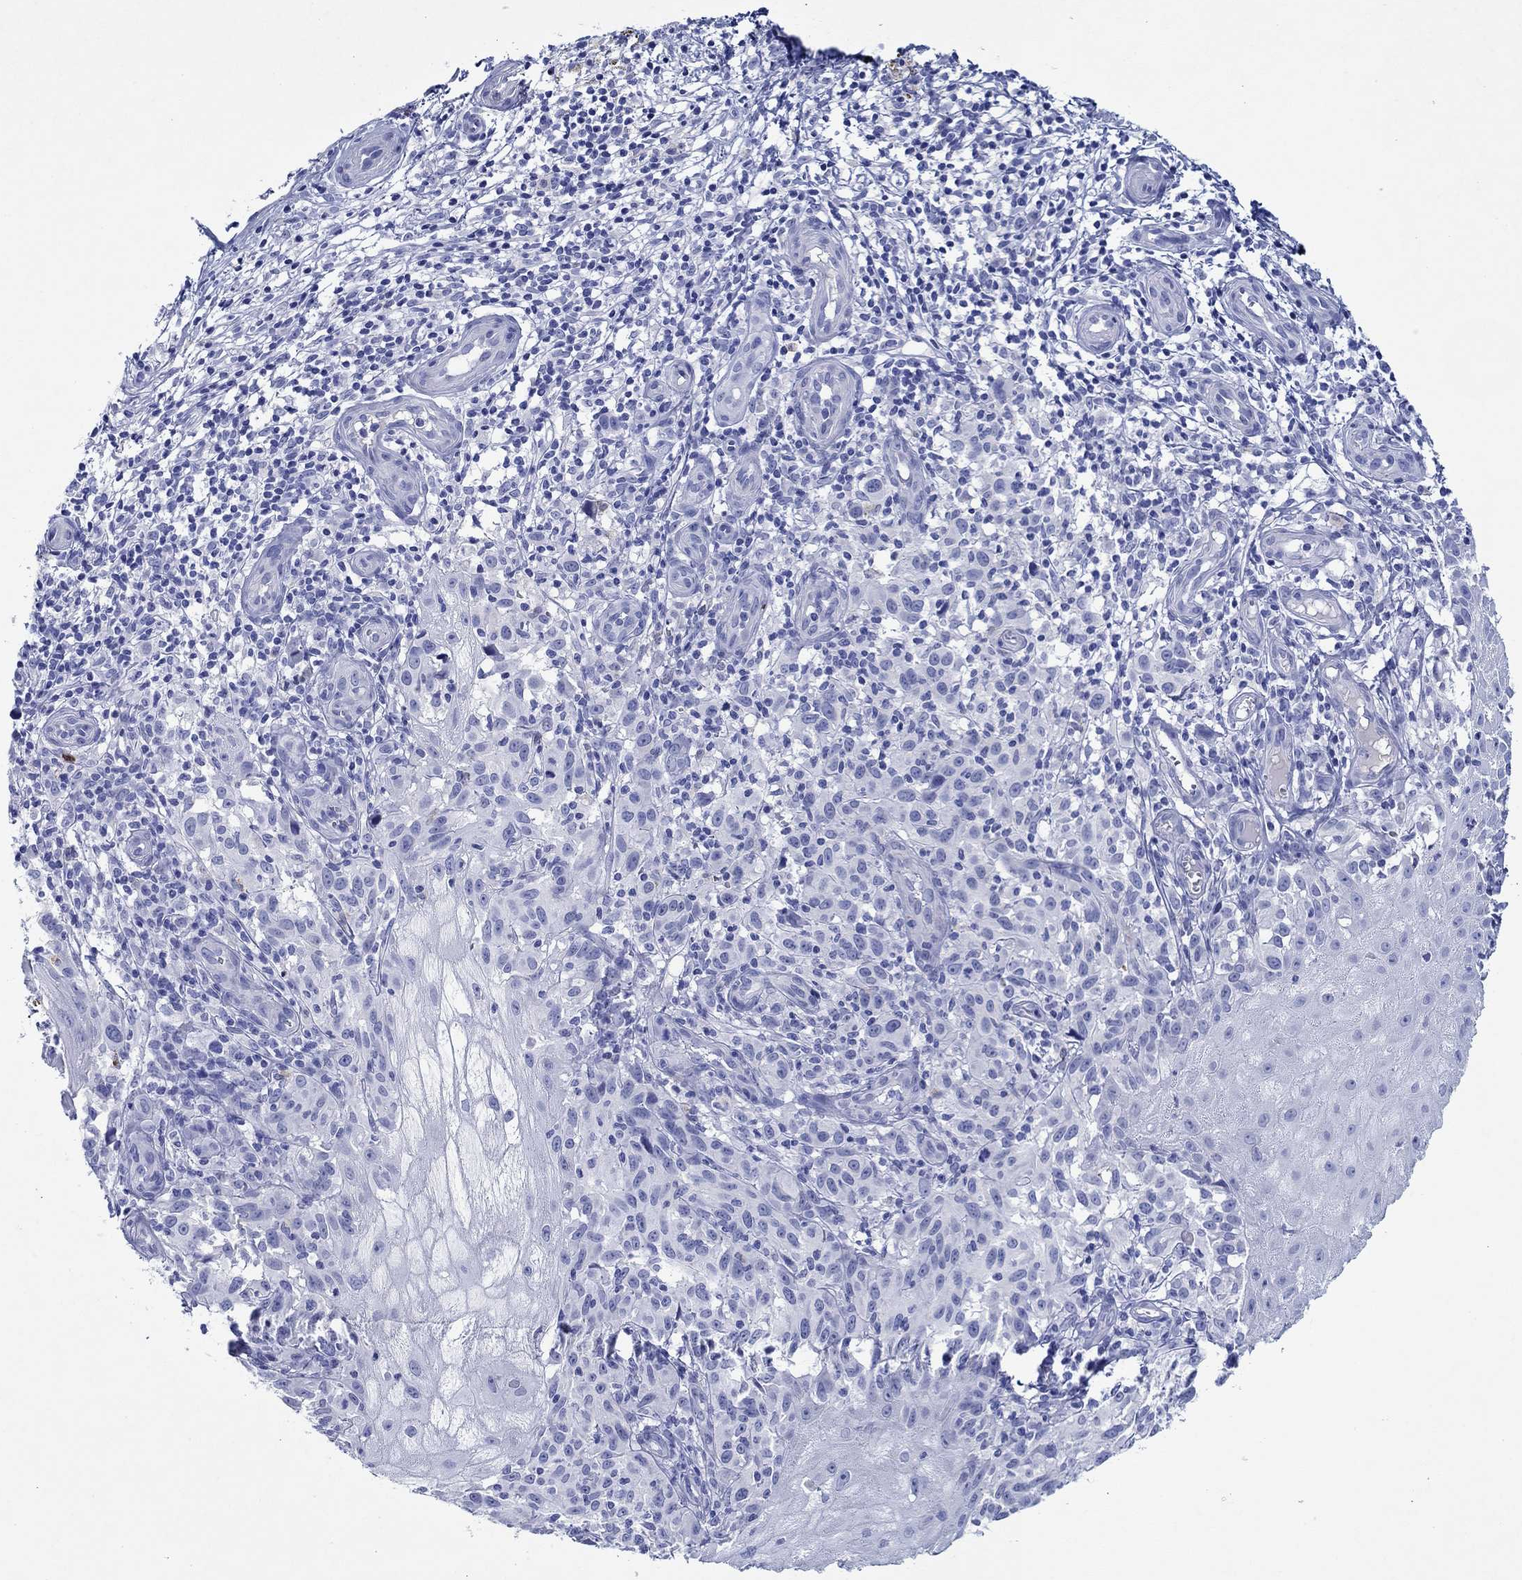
{"staining": {"intensity": "negative", "quantity": "none", "location": "none"}, "tissue": "melanoma", "cell_type": "Tumor cells", "image_type": "cancer", "snomed": [{"axis": "morphology", "description": "Malignant melanoma, NOS"}, {"axis": "topography", "description": "Skin"}], "caption": "Immunohistochemical staining of melanoma exhibits no significant staining in tumor cells. (Brightfield microscopy of DAB immunohistochemistry at high magnification).", "gene": "EPX", "patient": {"sex": "female", "age": 53}}